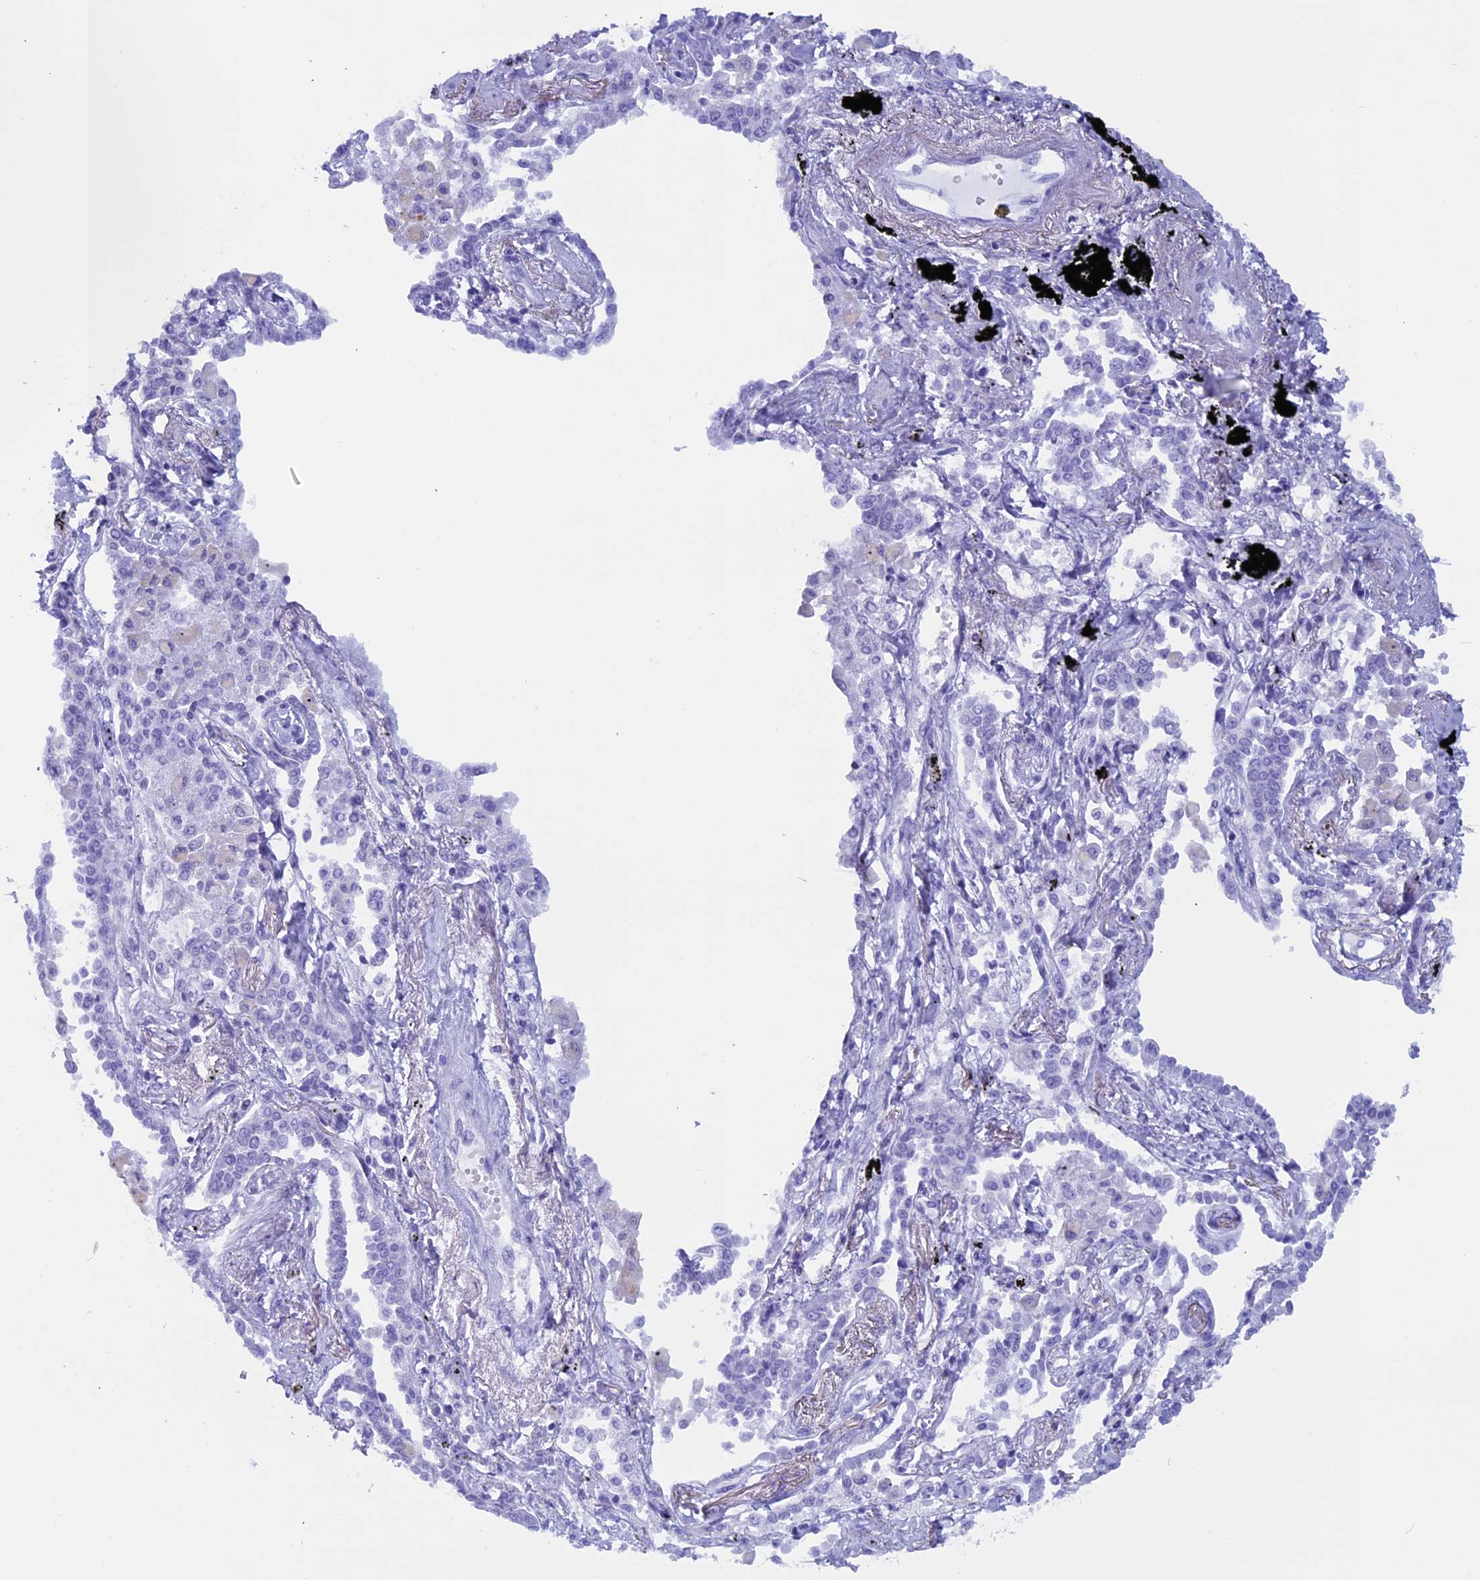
{"staining": {"intensity": "negative", "quantity": "none", "location": "none"}, "tissue": "lung cancer", "cell_type": "Tumor cells", "image_type": "cancer", "snomed": [{"axis": "morphology", "description": "Adenocarcinoma, NOS"}, {"axis": "topography", "description": "Lung"}], "caption": "Immunohistochemical staining of lung cancer (adenocarcinoma) demonstrates no significant expression in tumor cells.", "gene": "FAM169A", "patient": {"sex": "male", "age": 67}}